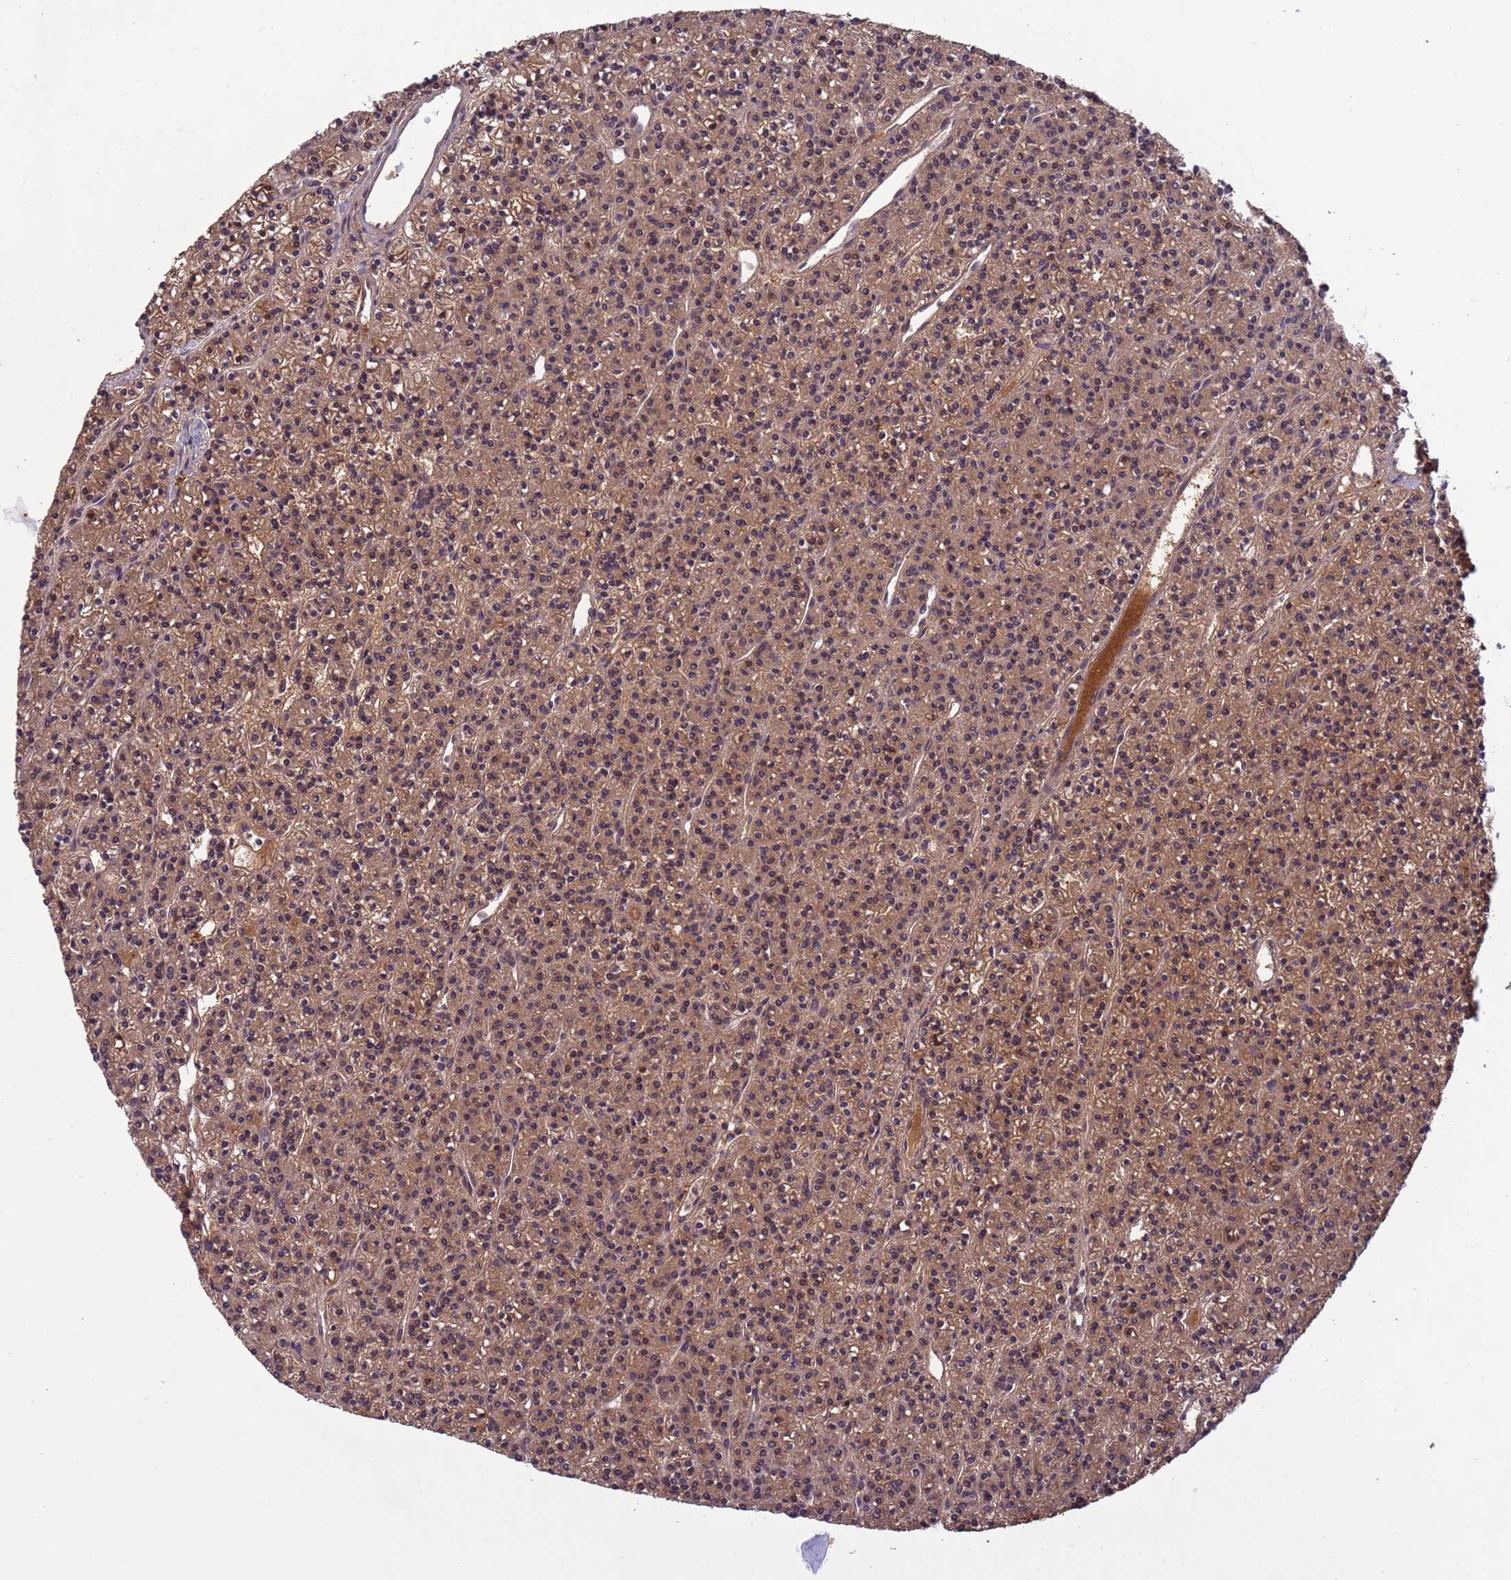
{"staining": {"intensity": "moderate", "quantity": ">75%", "location": "cytoplasmic/membranous,nuclear"}, "tissue": "parathyroid gland", "cell_type": "Glandular cells", "image_type": "normal", "snomed": [{"axis": "morphology", "description": "Normal tissue, NOS"}, {"axis": "topography", "description": "Parathyroid gland"}], "caption": "About >75% of glandular cells in normal parathyroid gland display moderate cytoplasmic/membranous,nuclear protein expression as visualized by brown immunohistochemical staining.", "gene": "NPEPPS", "patient": {"sex": "female", "age": 45}}